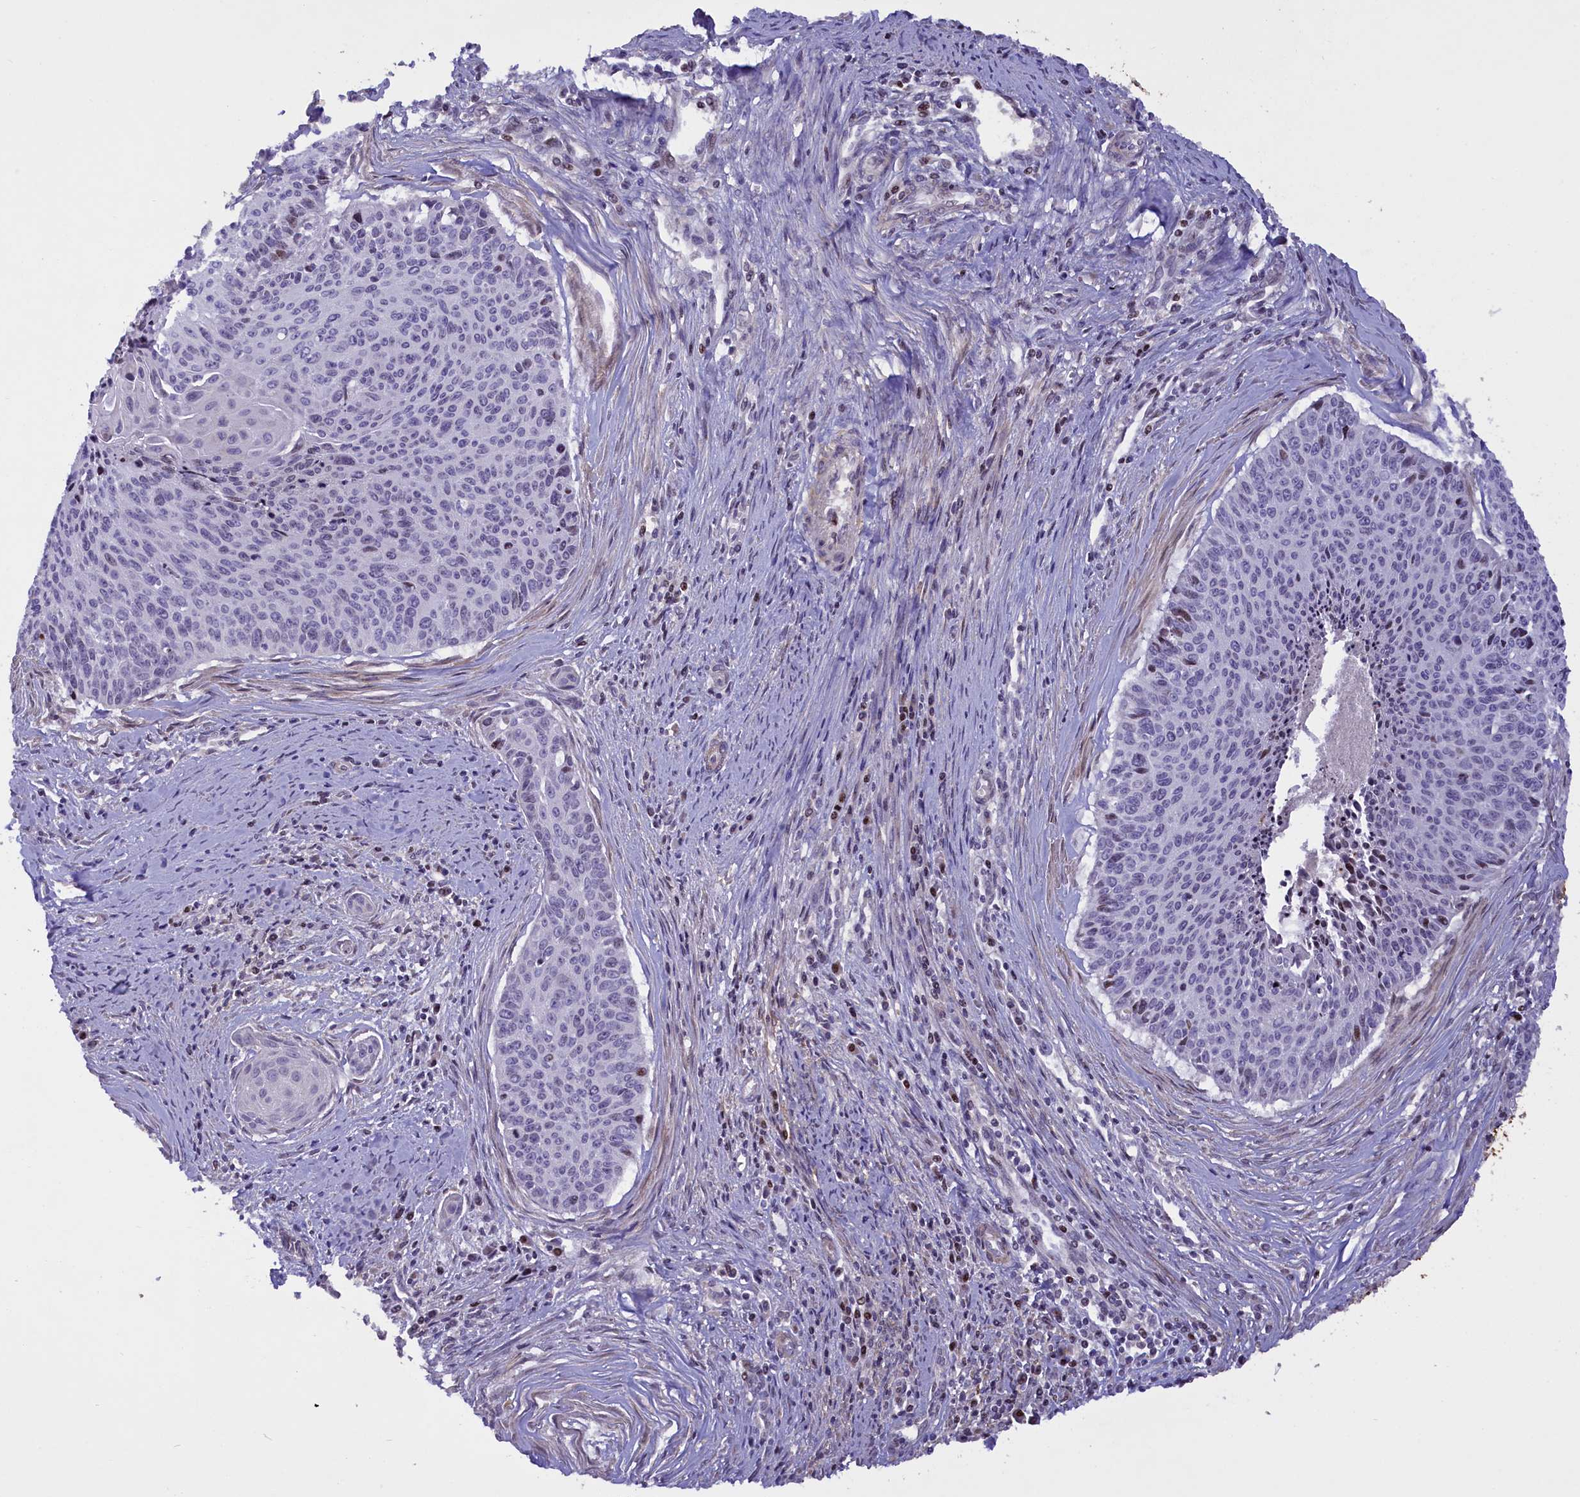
{"staining": {"intensity": "negative", "quantity": "none", "location": "none"}, "tissue": "cervical cancer", "cell_type": "Tumor cells", "image_type": "cancer", "snomed": [{"axis": "morphology", "description": "Squamous cell carcinoma, NOS"}, {"axis": "topography", "description": "Cervix"}], "caption": "This is an immunohistochemistry (IHC) image of human cervical squamous cell carcinoma. There is no expression in tumor cells.", "gene": "MAN2C1", "patient": {"sex": "female", "age": 55}}